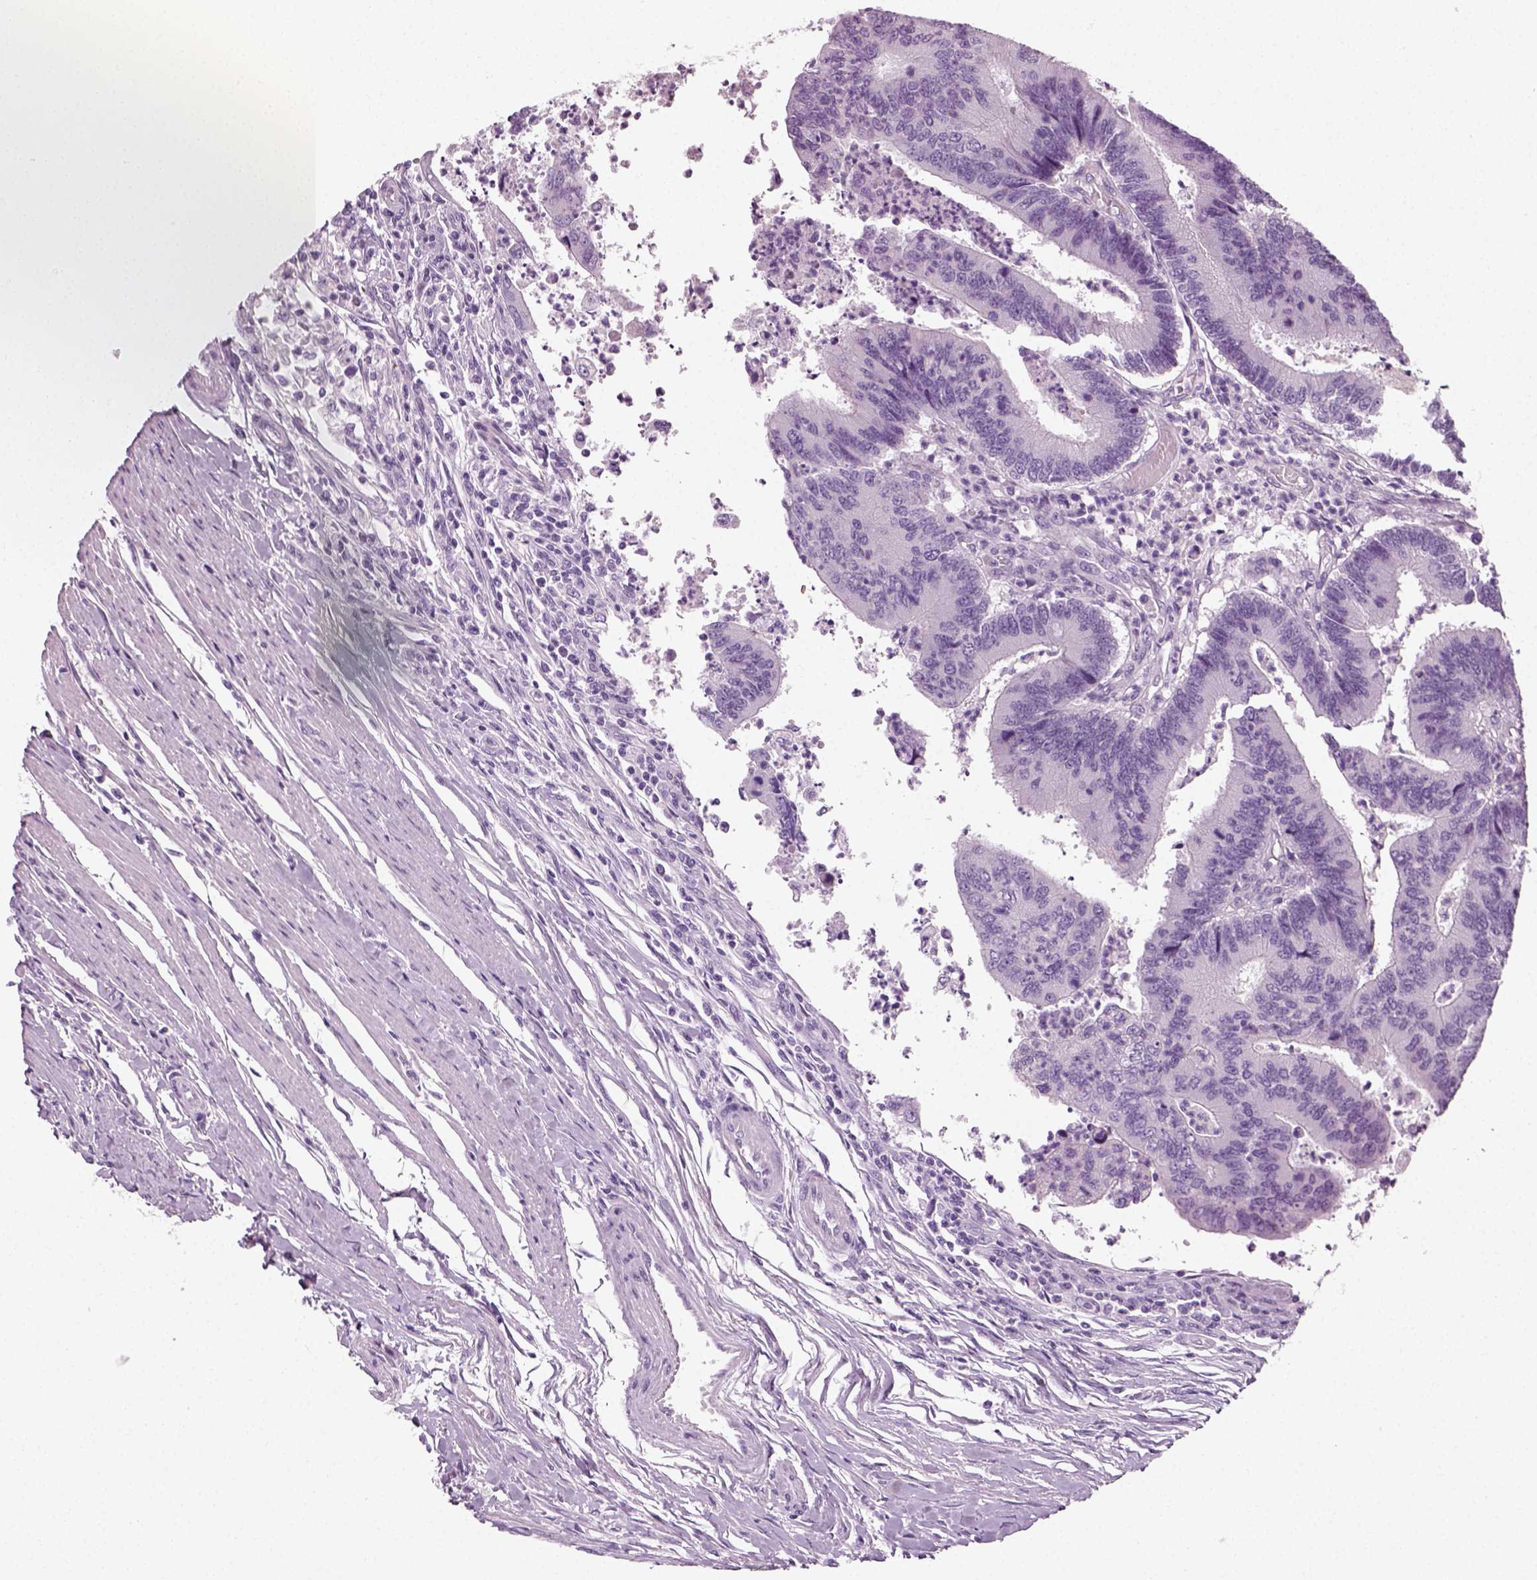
{"staining": {"intensity": "negative", "quantity": "none", "location": "none"}, "tissue": "colorectal cancer", "cell_type": "Tumor cells", "image_type": "cancer", "snomed": [{"axis": "morphology", "description": "Adenocarcinoma, NOS"}, {"axis": "topography", "description": "Colon"}], "caption": "Micrograph shows no protein staining in tumor cells of colorectal cancer (adenocarcinoma) tissue.", "gene": "SPATA31E1", "patient": {"sex": "female", "age": 67}}